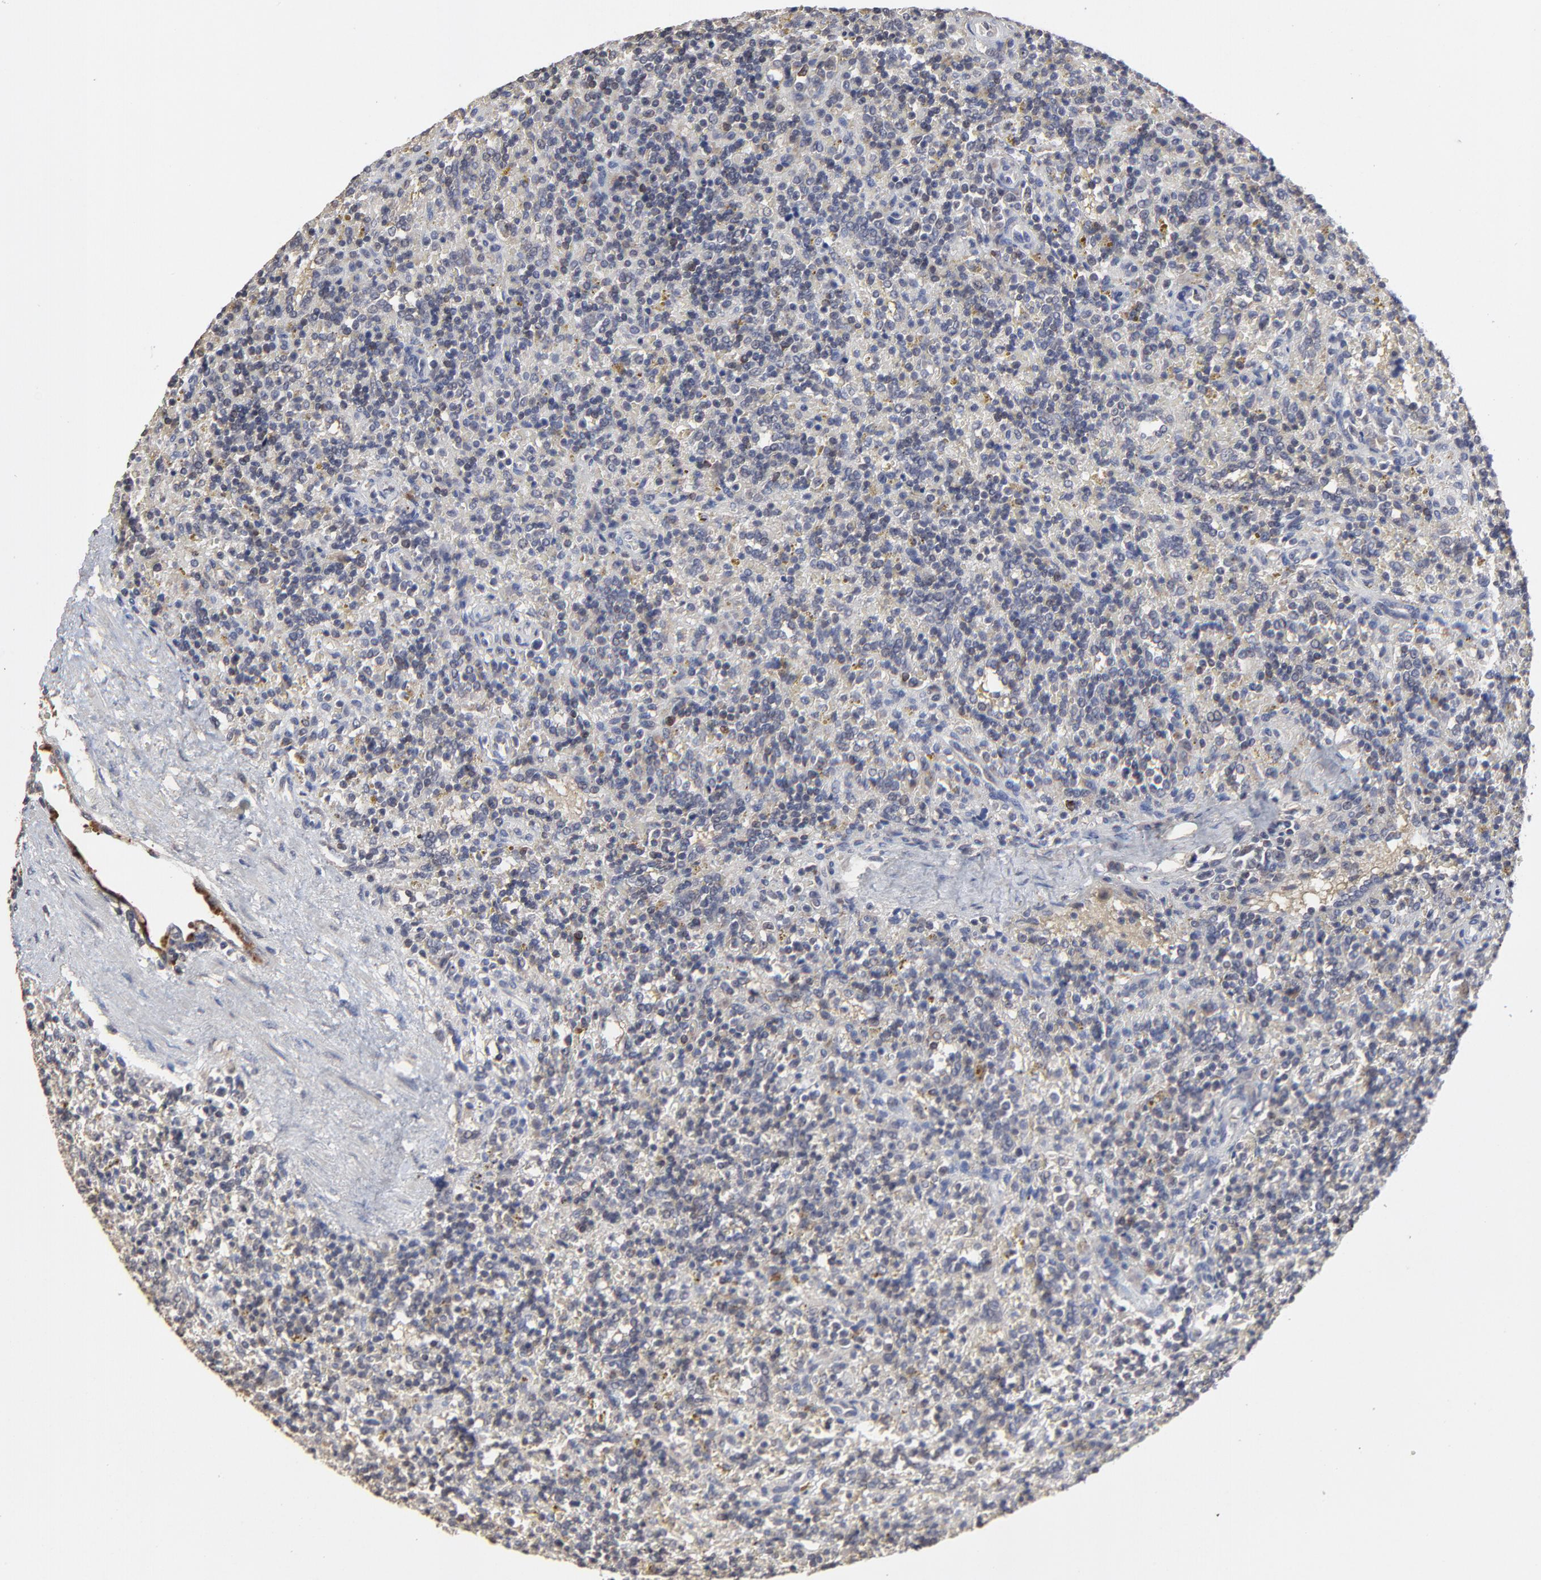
{"staining": {"intensity": "negative", "quantity": "none", "location": "none"}, "tissue": "lymphoma", "cell_type": "Tumor cells", "image_type": "cancer", "snomed": [{"axis": "morphology", "description": "Malignant lymphoma, non-Hodgkin's type, Low grade"}, {"axis": "topography", "description": "Spleen"}], "caption": "Human low-grade malignant lymphoma, non-Hodgkin's type stained for a protein using immunohistochemistry reveals no staining in tumor cells.", "gene": "VPREB3", "patient": {"sex": "male", "age": 67}}